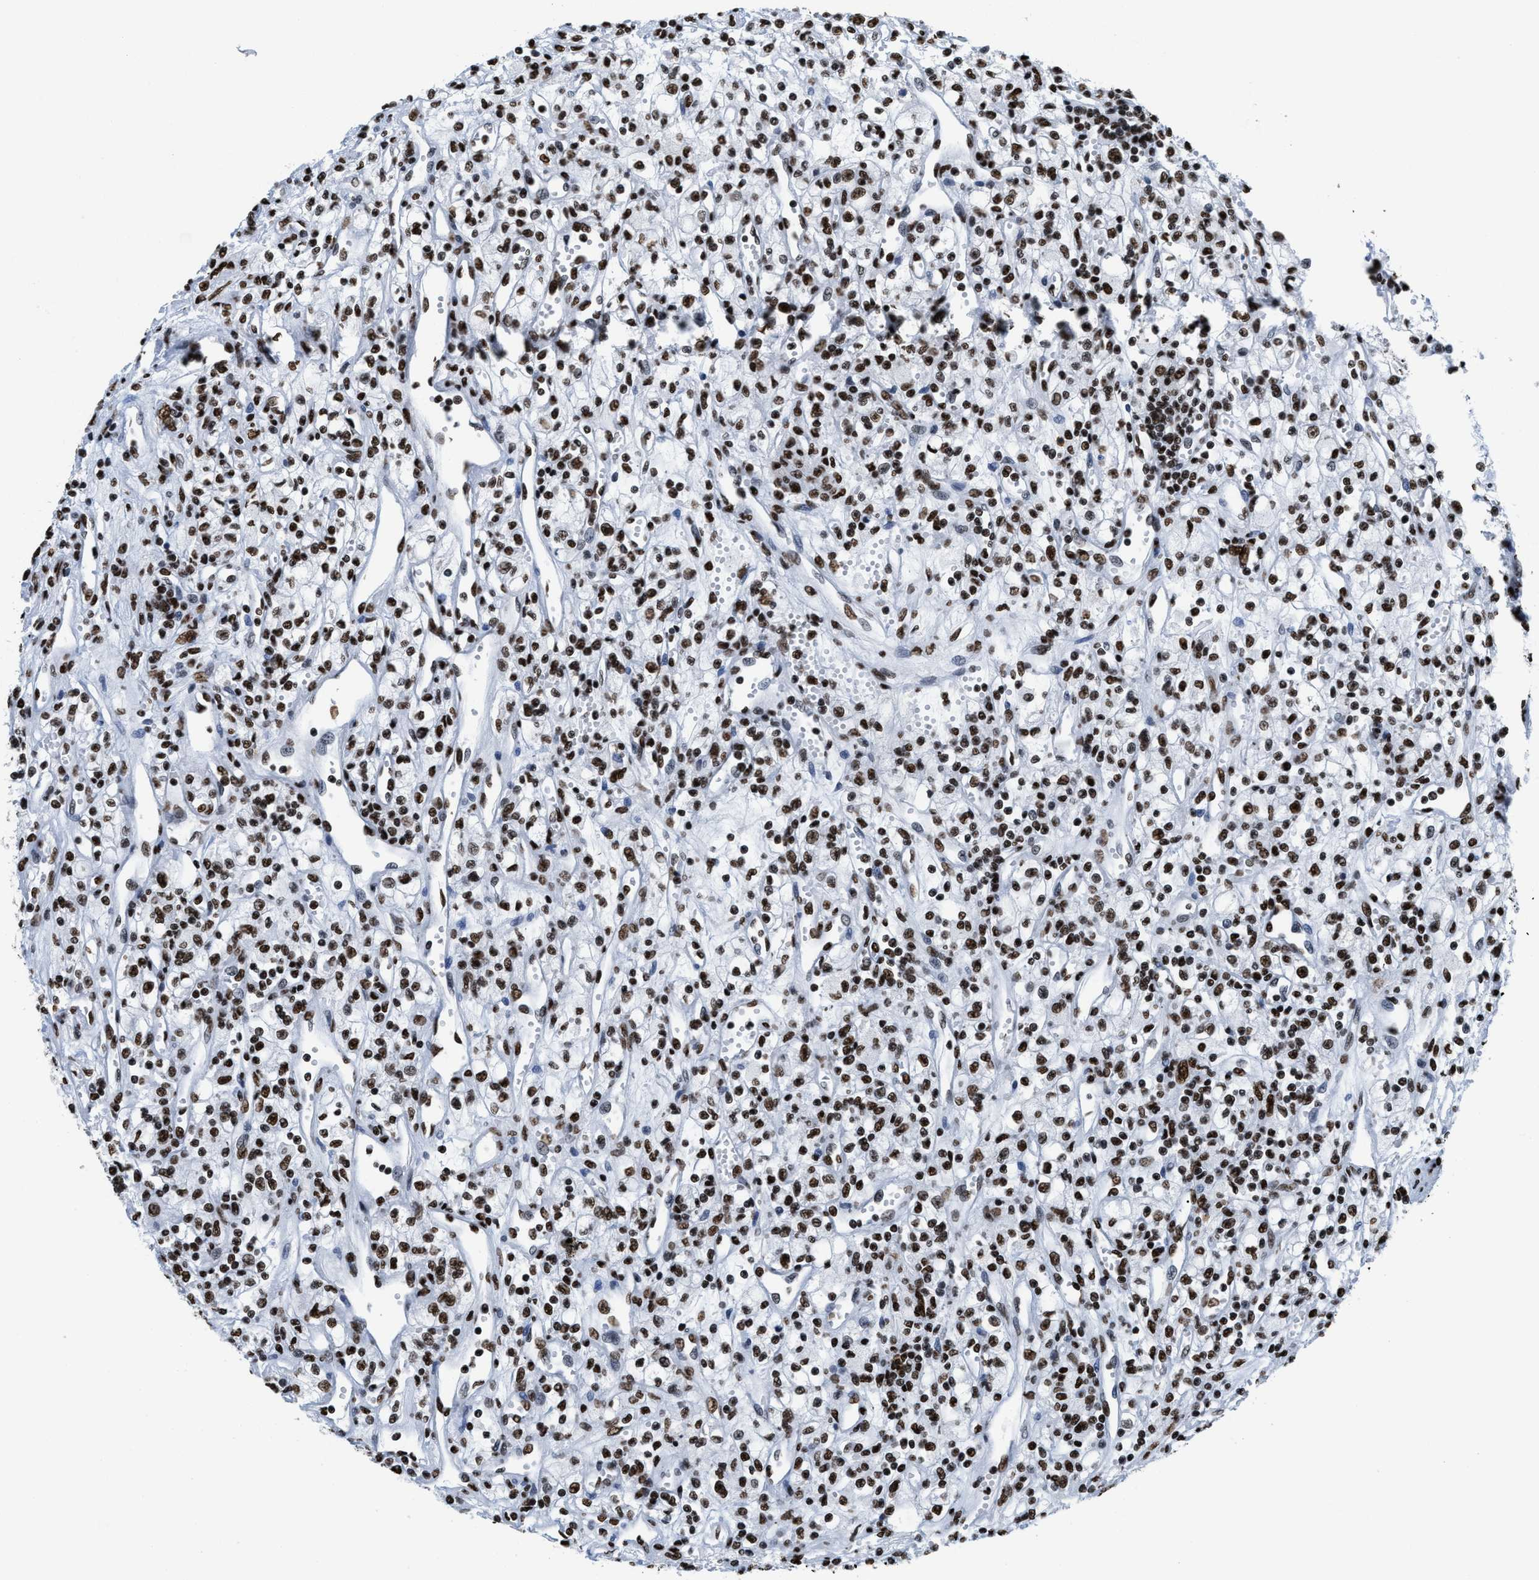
{"staining": {"intensity": "strong", "quantity": ">75%", "location": "nuclear"}, "tissue": "renal cancer", "cell_type": "Tumor cells", "image_type": "cancer", "snomed": [{"axis": "morphology", "description": "Adenocarcinoma, NOS"}, {"axis": "topography", "description": "Kidney"}], "caption": "Immunohistochemistry (DAB (3,3'-diaminobenzidine)) staining of adenocarcinoma (renal) shows strong nuclear protein staining in approximately >75% of tumor cells.", "gene": "SMARCC2", "patient": {"sex": "male", "age": 59}}